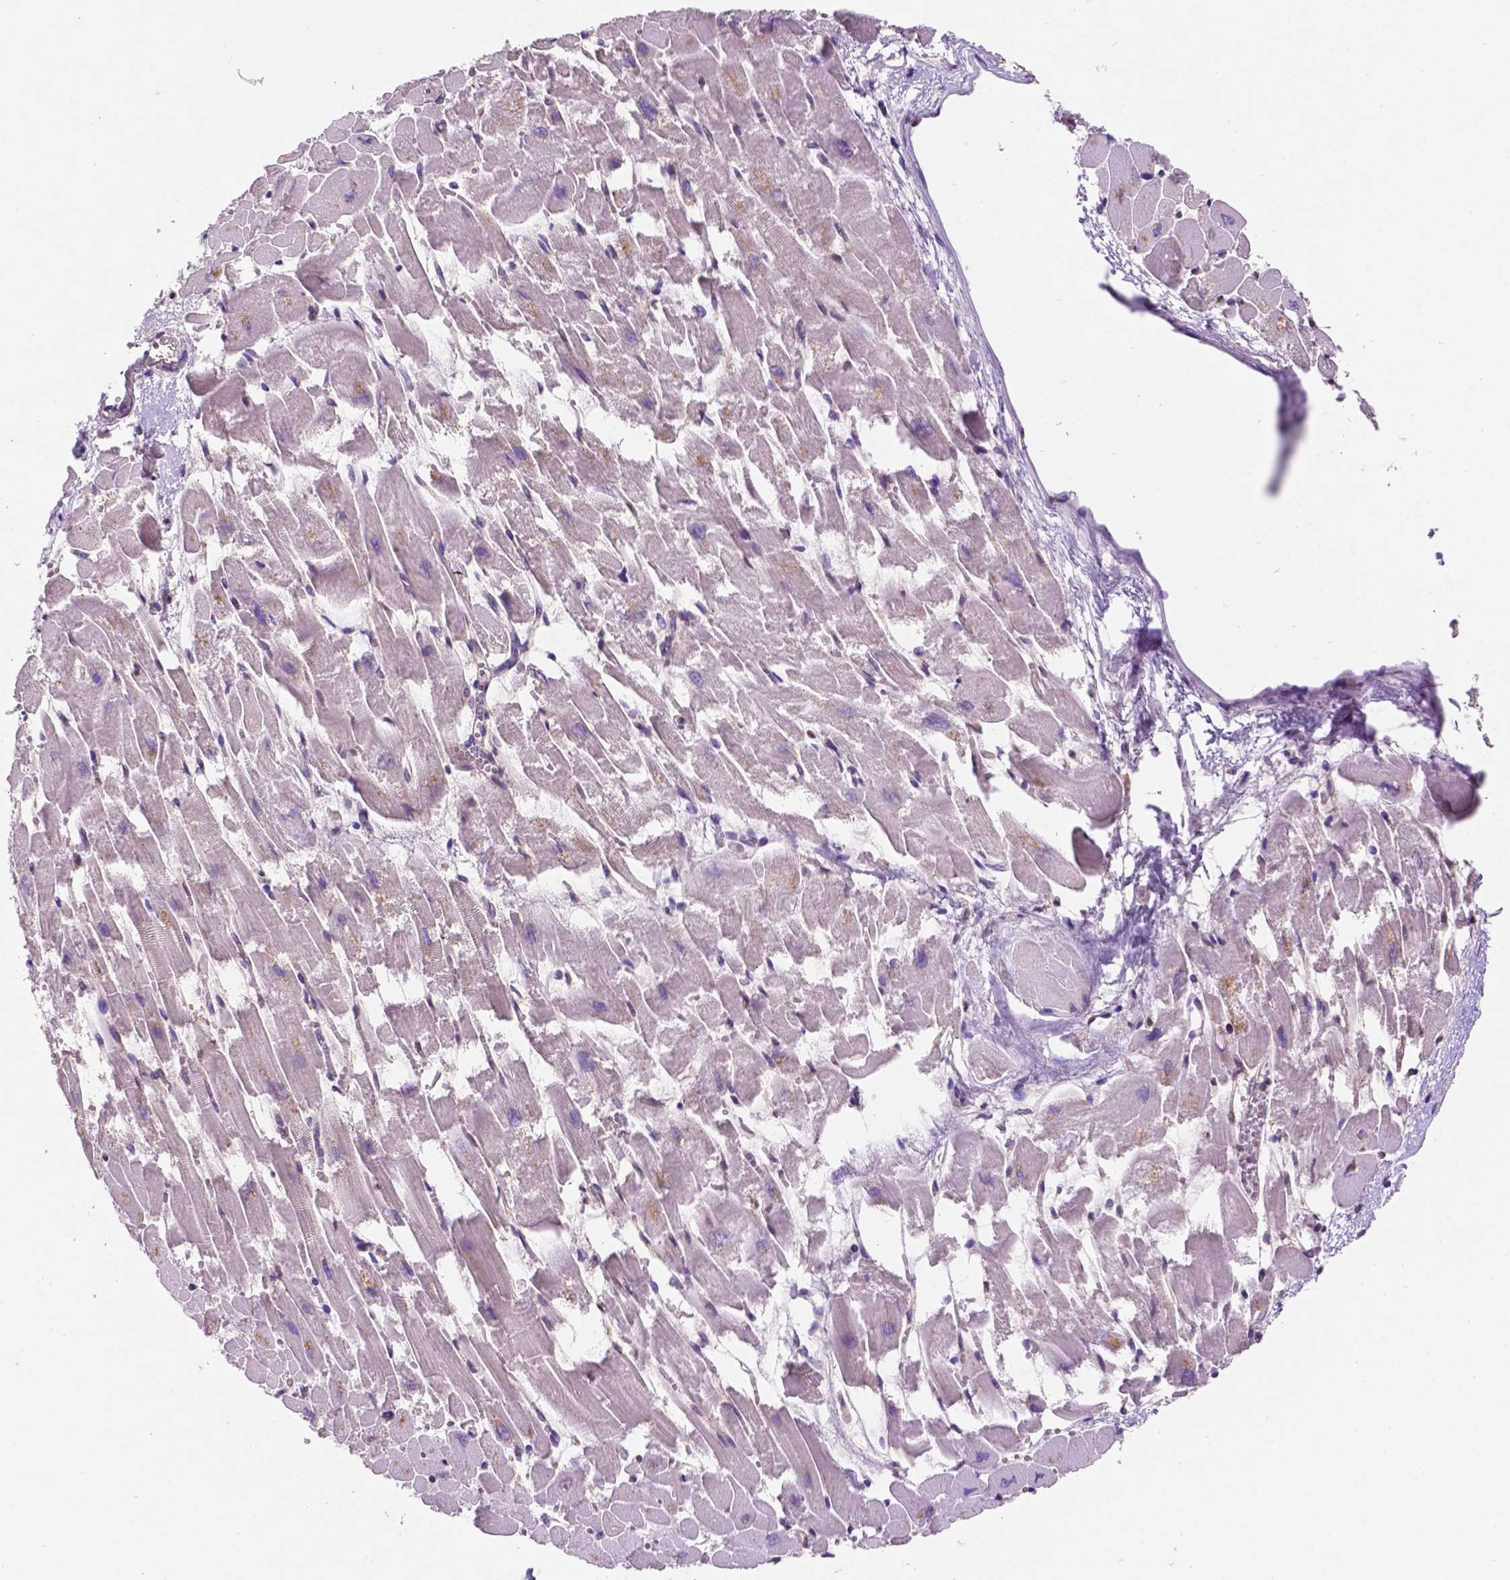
{"staining": {"intensity": "weak", "quantity": "<25%", "location": "cytoplasmic/membranous"}, "tissue": "heart muscle", "cell_type": "Cardiomyocytes", "image_type": "normal", "snomed": [{"axis": "morphology", "description": "Normal tissue, NOS"}, {"axis": "topography", "description": "Heart"}], "caption": "This photomicrograph is of benign heart muscle stained with immunohistochemistry to label a protein in brown with the nuclei are counter-stained blue. There is no positivity in cardiomyocytes. (Stains: DAB (3,3'-diaminobenzidine) immunohistochemistry (IHC) with hematoxylin counter stain, Microscopy: brightfield microscopy at high magnification).", "gene": "UBE2L6", "patient": {"sex": "female", "age": 52}}